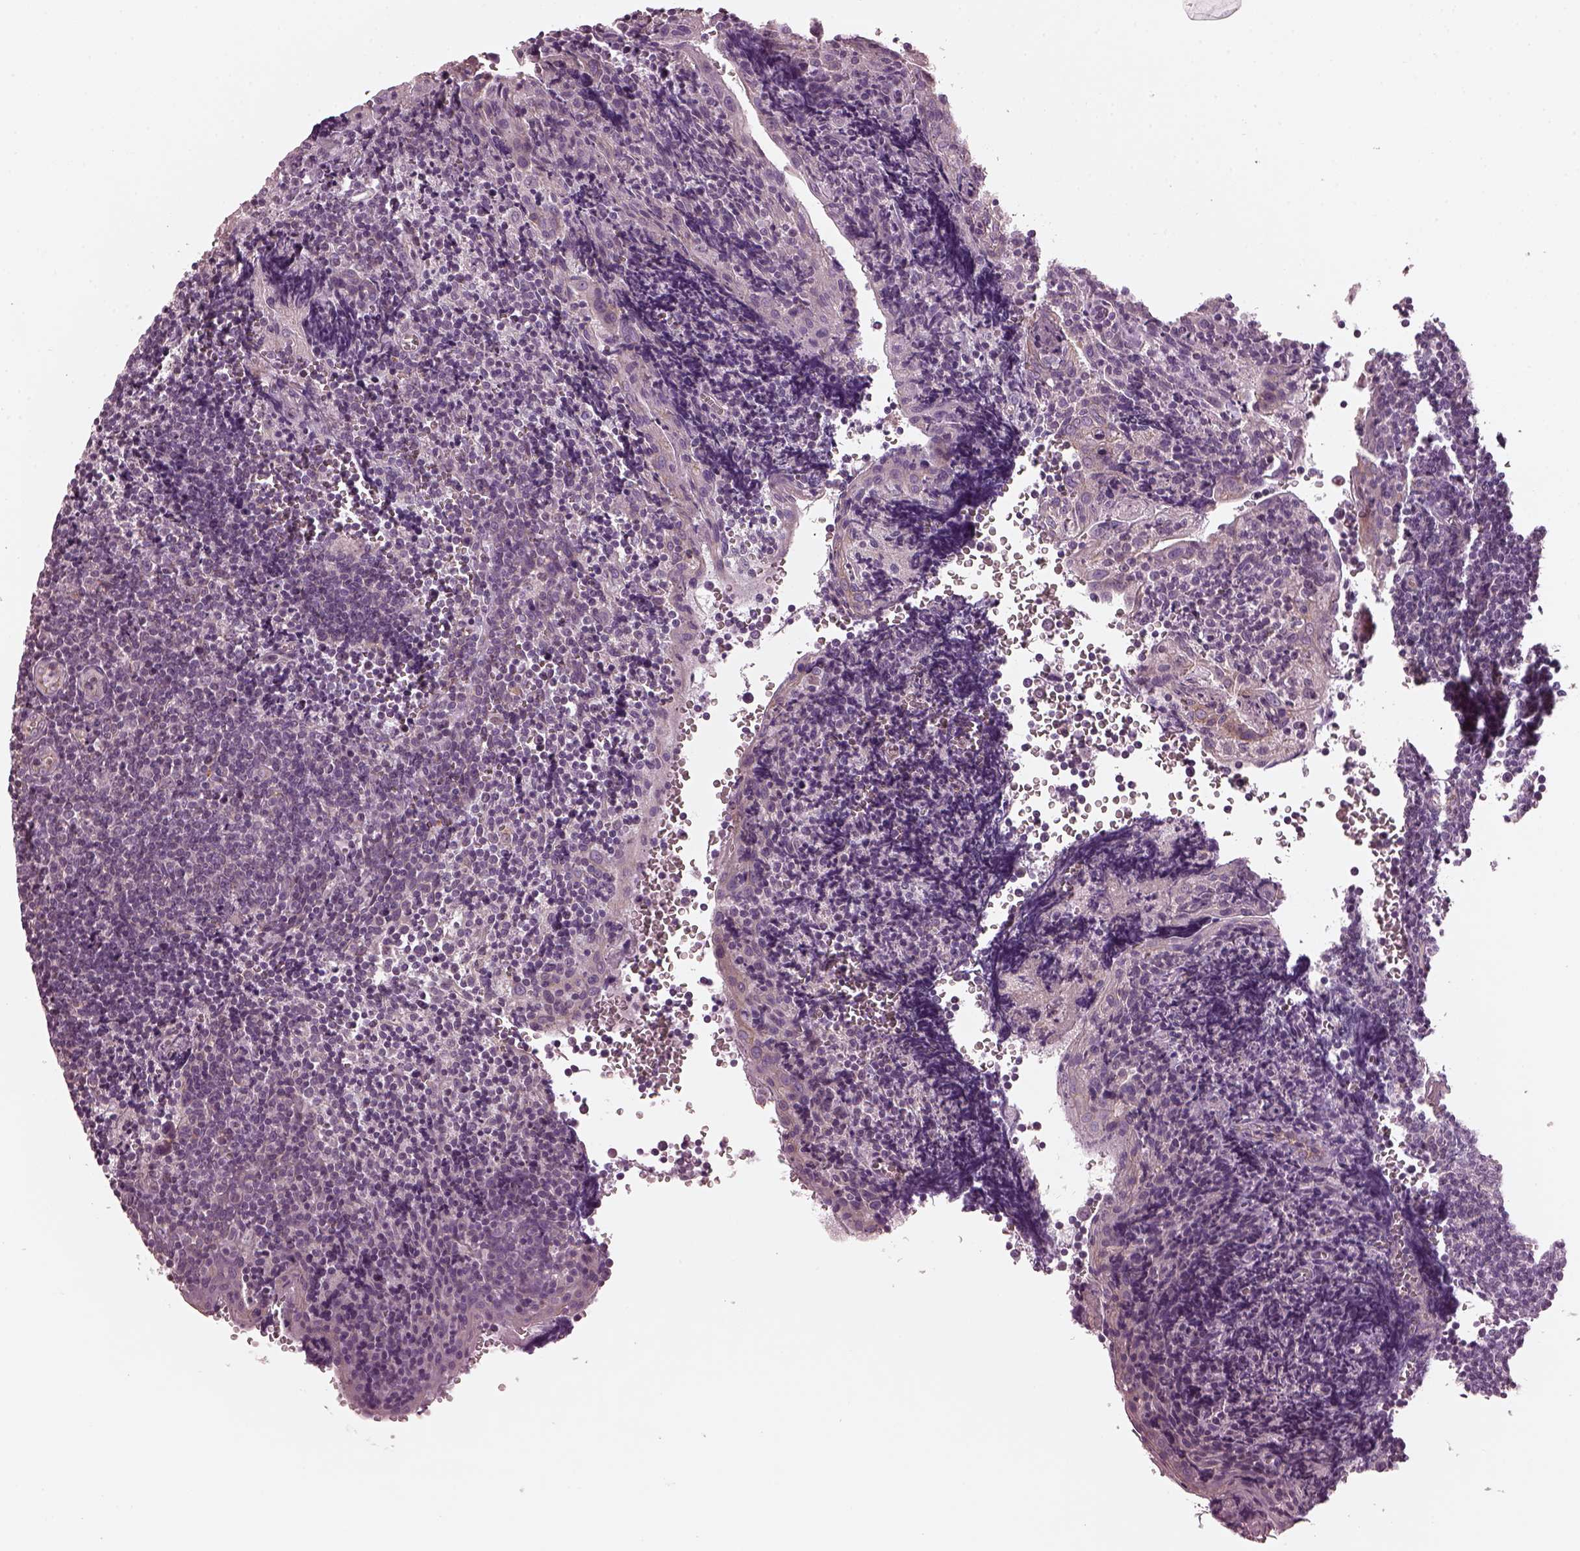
{"staining": {"intensity": "negative", "quantity": "none", "location": "none"}, "tissue": "tonsil", "cell_type": "Germinal center cells", "image_type": "normal", "snomed": [{"axis": "morphology", "description": "Normal tissue, NOS"}, {"axis": "morphology", "description": "Inflammation, NOS"}, {"axis": "topography", "description": "Tonsil"}], "caption": "A high-resolution image shows immunohistochemistry staining of normal tonsil, which reveals no significant staining in germinal center cells. Nuclei are stained in blue.", "gene": "ODAD1", "patient": {"sex": "female", "age": 31}}